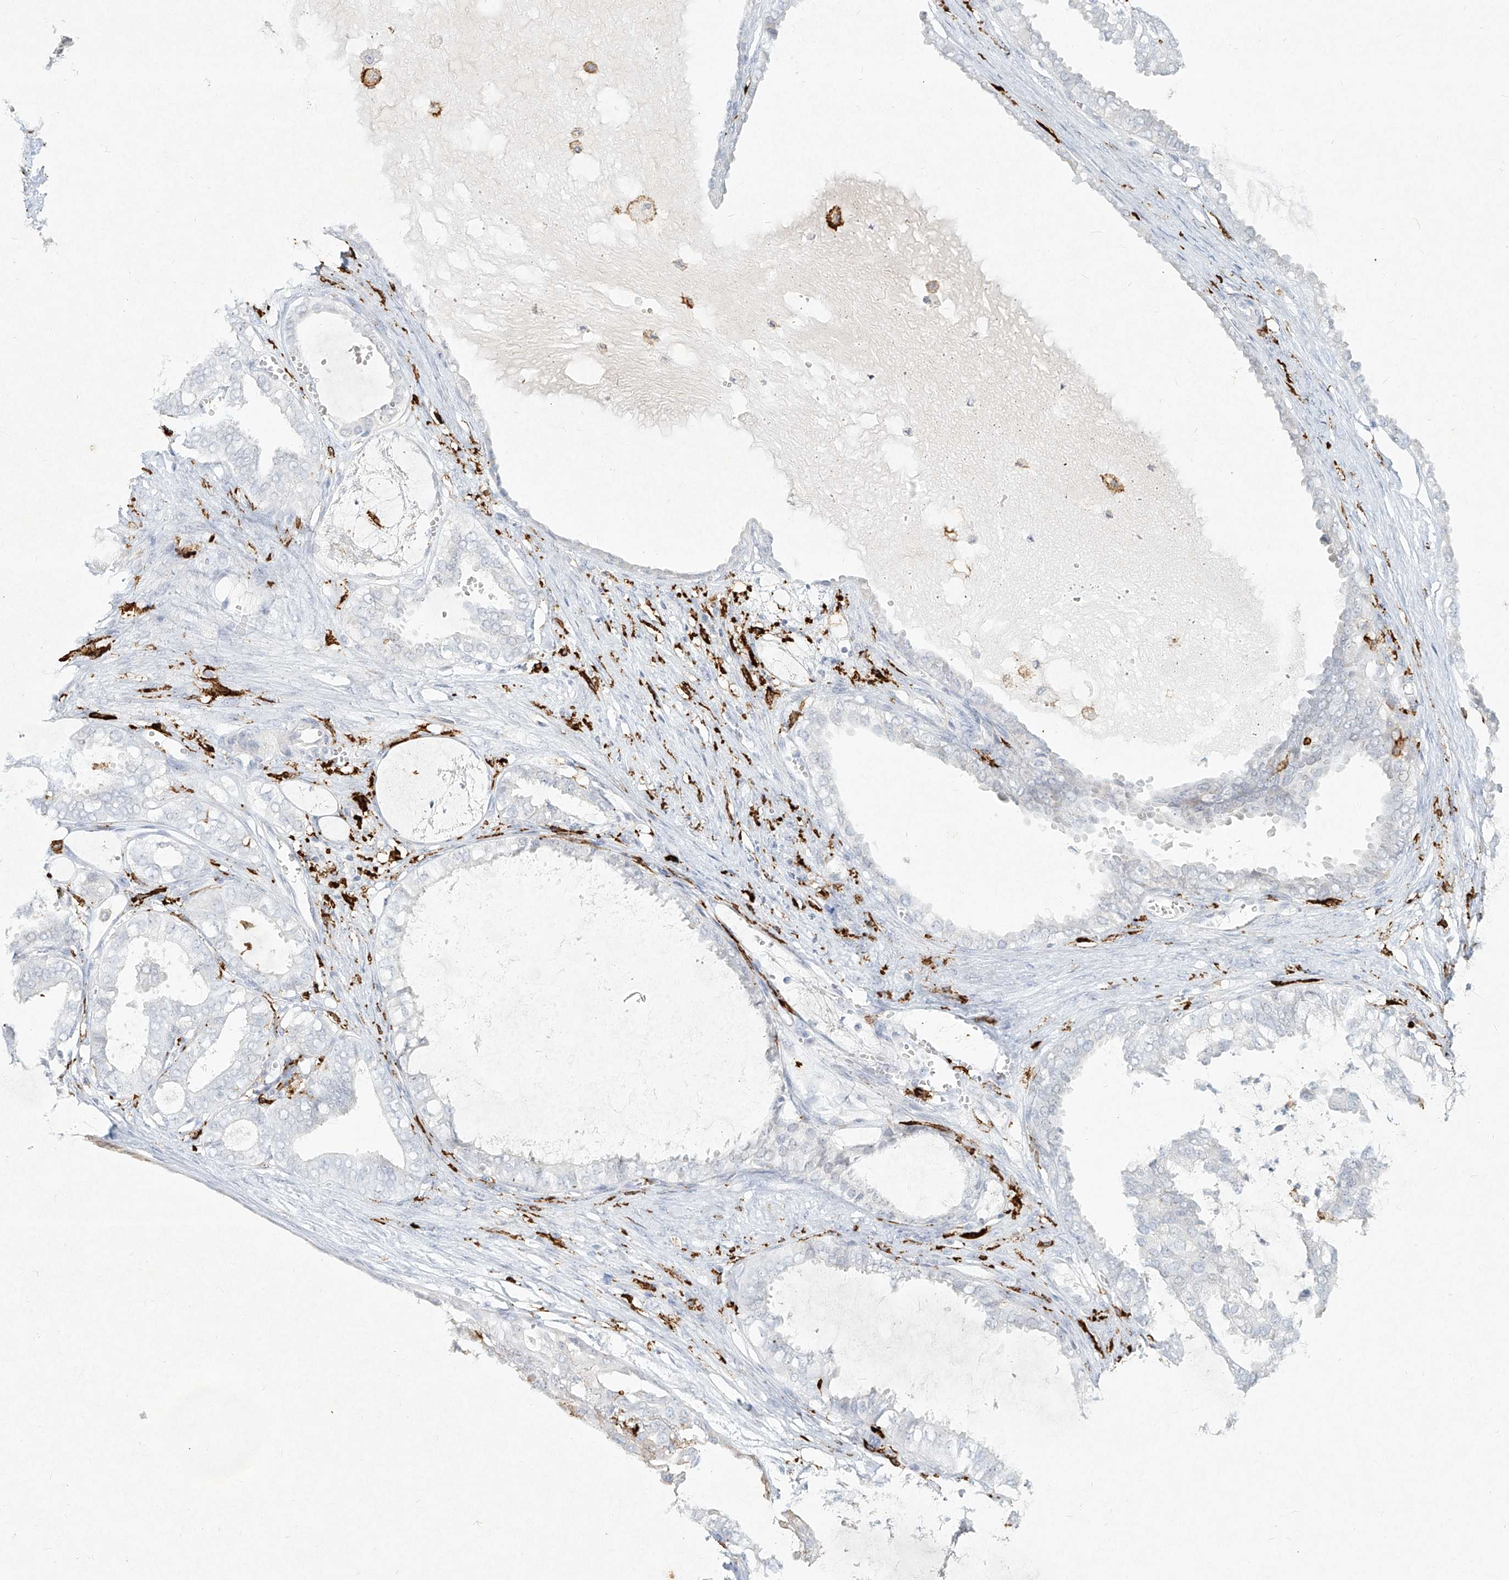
{"staining": {"intensity": "negative", "quantity": "none", "location": "none"}, "tissue": "ovarian cancer", "cell_type": "Tumor cells", "image_type": "cancer", "snomed": [{"axis": "morphology", "description": "Carcinoma, NOS"}, {"axis": "morphology", "description": "Carcinoma, endometroid"}, {"axis": "topography", "description": "Ovary"}], "caption": "This is an immunohistochemistry photomicrograph of ovarian cancer (endometroid carcinoma). There is no expression in tumor cells.", "gene": "CD209", "patient": {"sex": "female", "age": 50}}